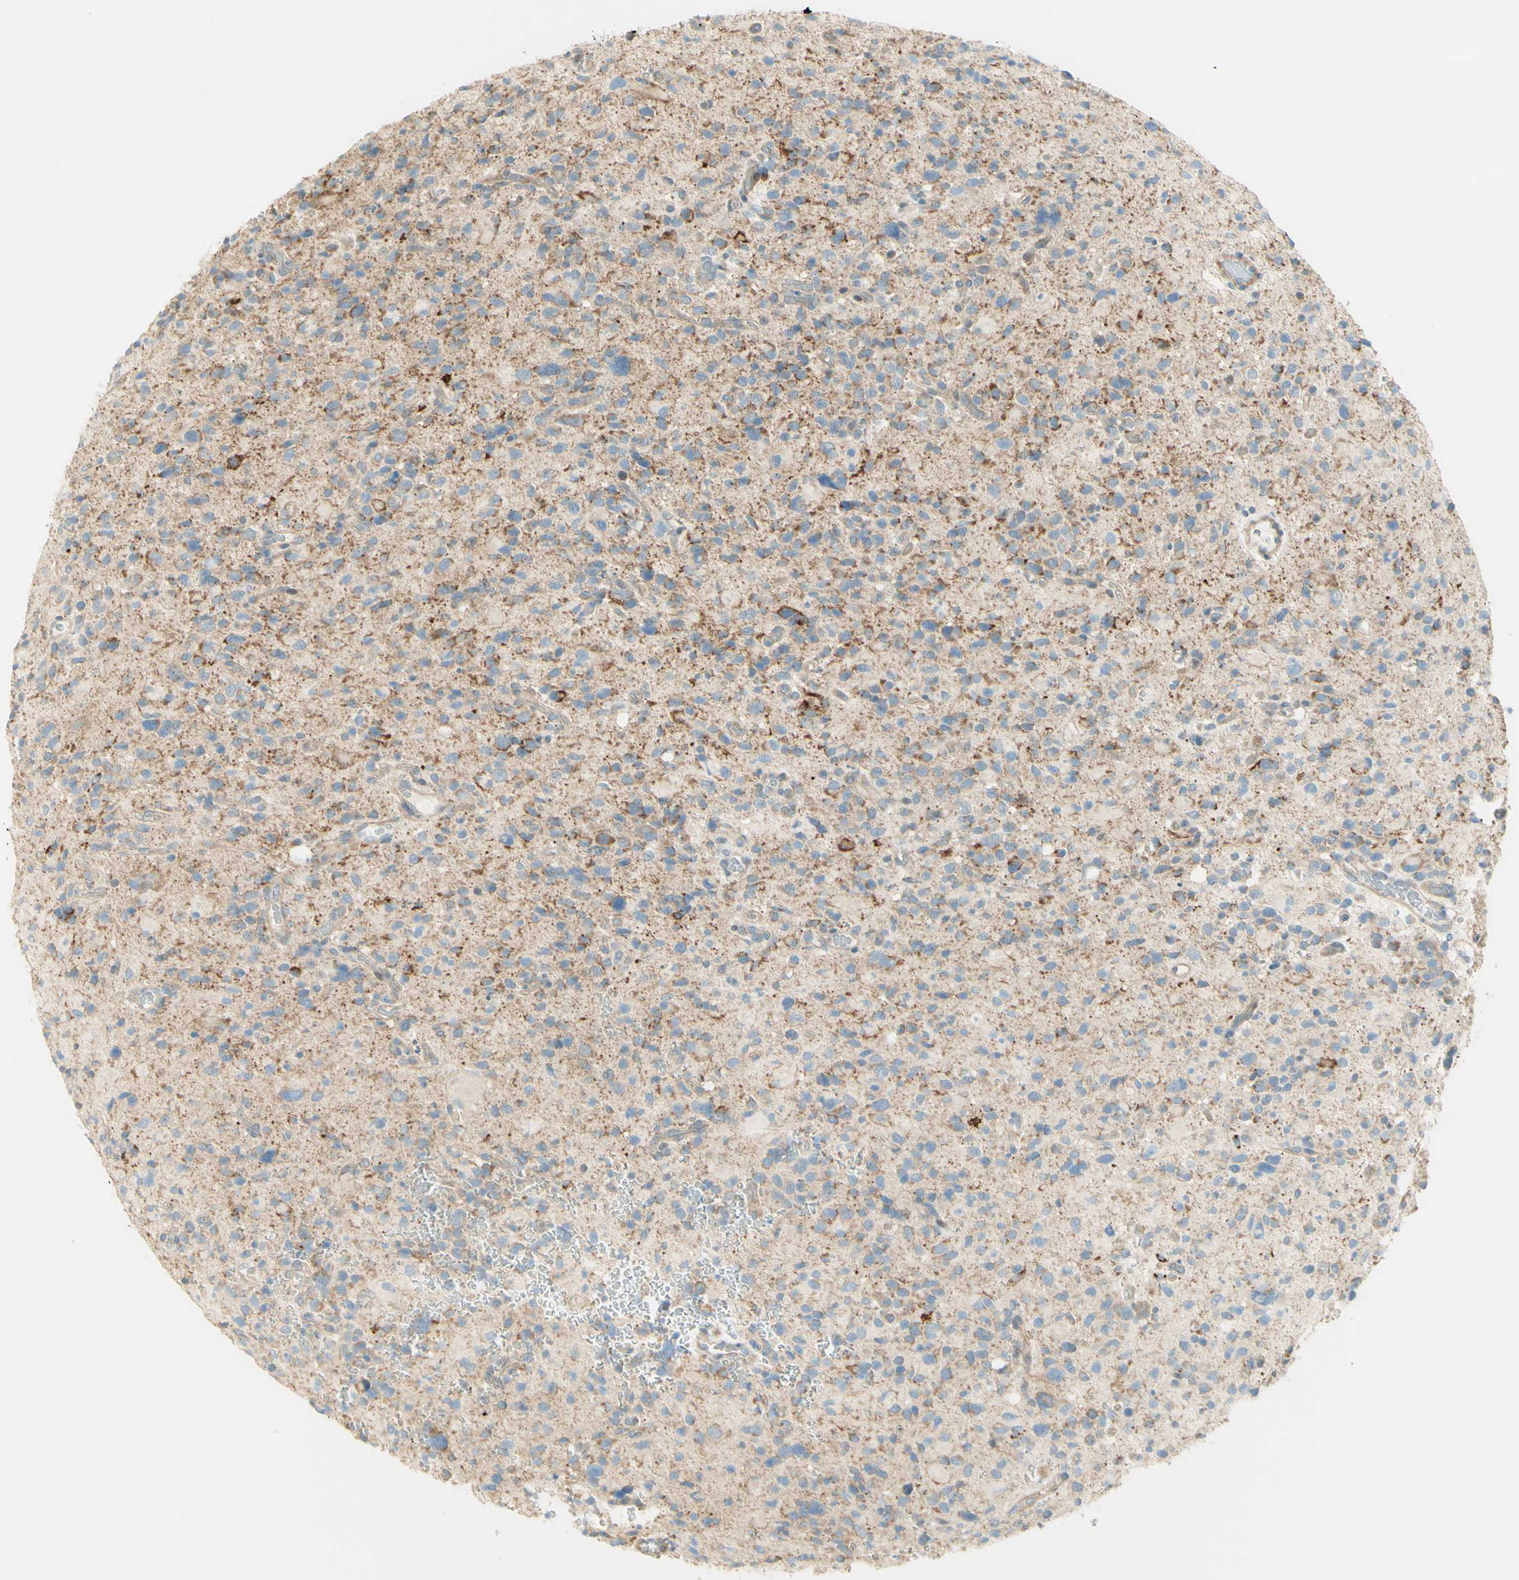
{"staining": {"intensity": "moderate", "quantity": "25%-75%", "location": "cytoplasmic/membranous"}, "tissue": "glioma", "cell_type": "Tumor cells", "image_type": "cancer", "snomed": [{"axis": "morphology", "description": "Glioma, malignant, High grade"}, {"axis": "topography", "description": "Brain"}], "caption": "High-power microscopy captured an immunohistochemistry (IHC) photomicrograph of malignant glioma (high-grade), revealing moderate cytoplasmic/membranous positivity in about 25%-75% of tumor cells.", "gene": "PROM1", "patient": {"sex": "male", "age": 48}}